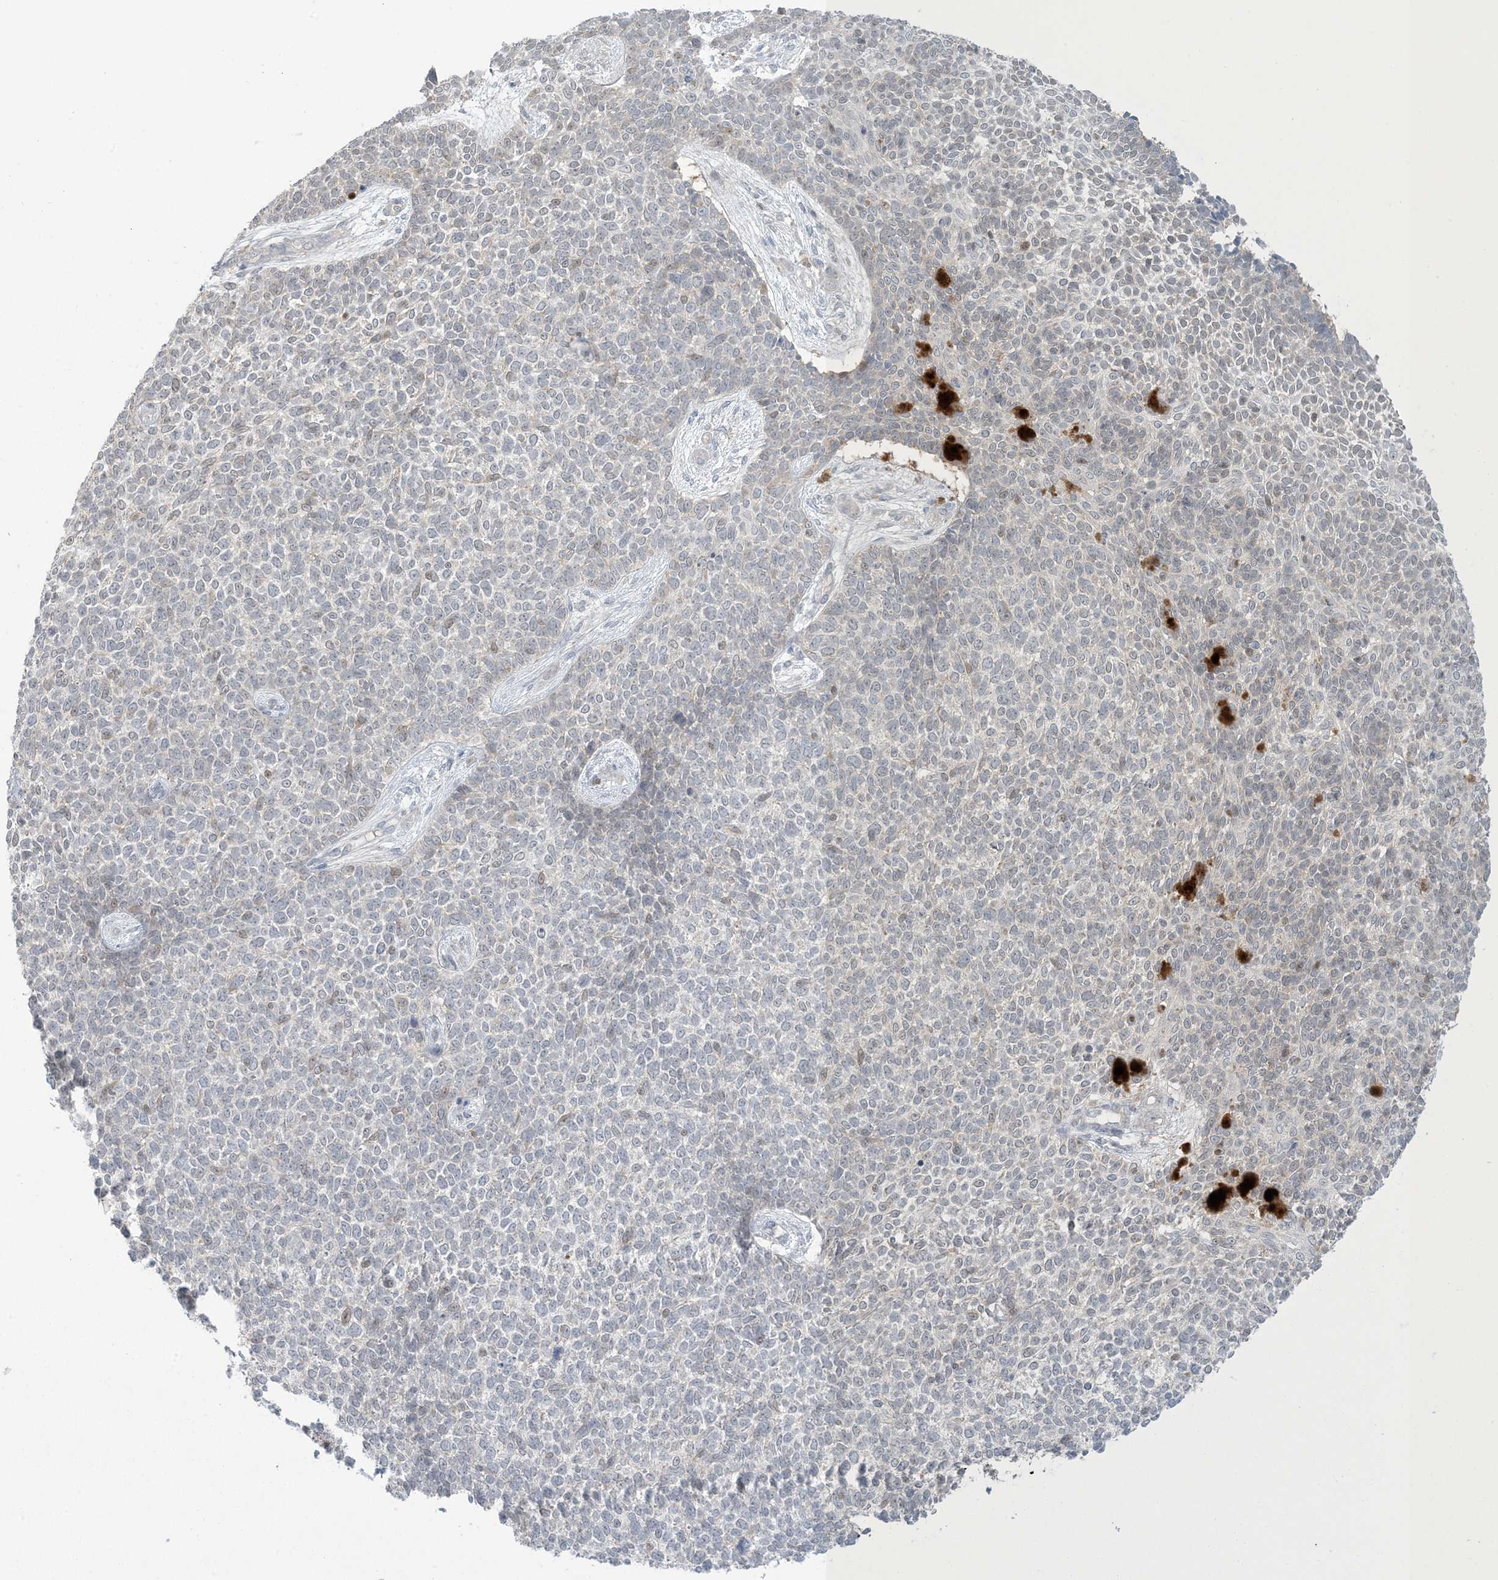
{"staining": {"intensity": "negative", "quantity": "none", "location": "none"}, "tissue": "skin cancer", "cell_type": "Tumor cells", "image_type": "cancer", "snomed": [{"axis": "morphology", "description": "Basal cell carcinoma"}, {"axis": "topography", "description": "Skin"}], "caption": "Image shows no protein positivity in tumor cells of skin cancer (basal cell carcinoma) tissue.", "gene": "NRBP2", "patient": {"sex": "female", "age": 84}}